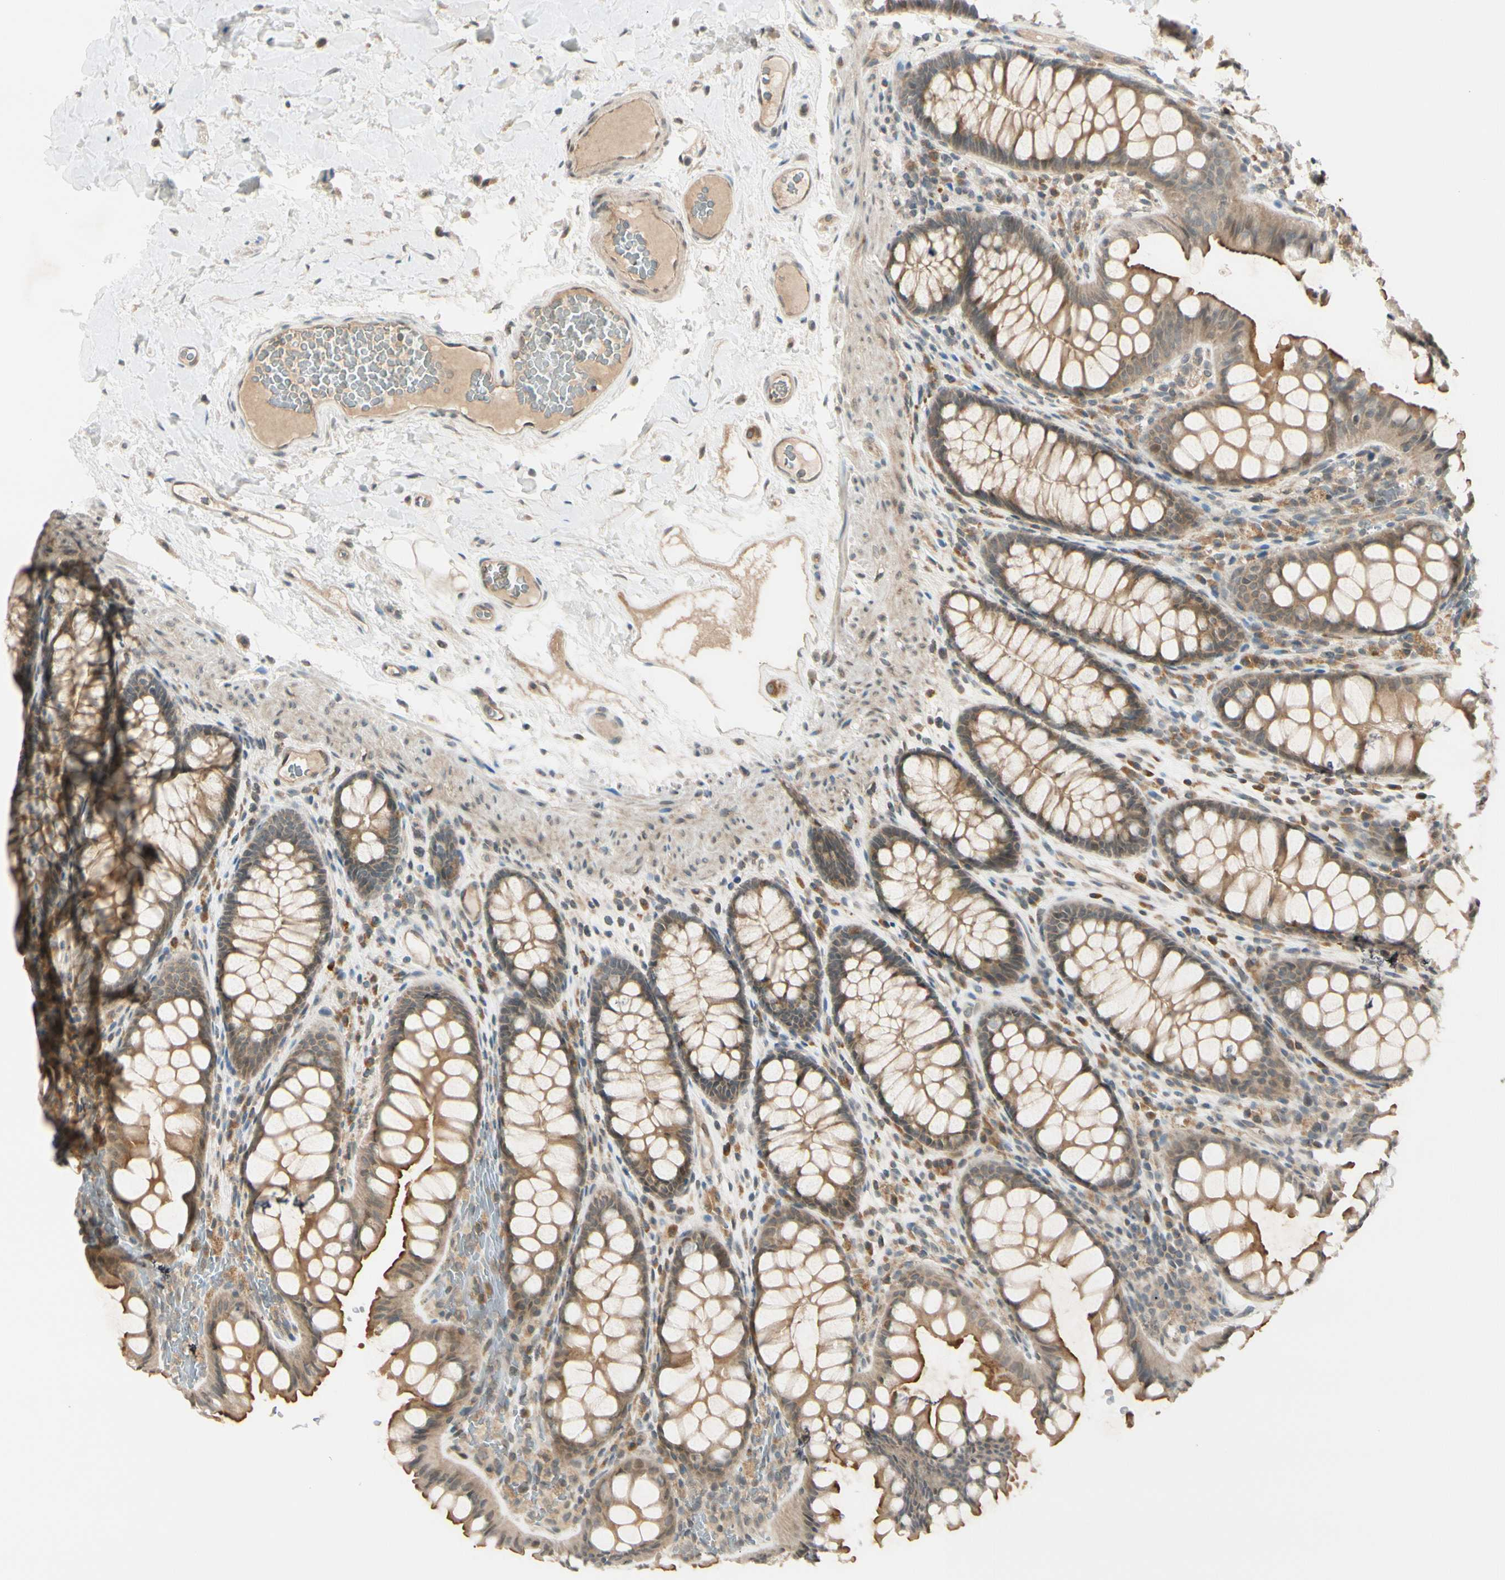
{"staining": {"intensity": "weak", "quantity": ">75%", "location": "cytoplasmic/membranous"}, "tissue": "colon", "cell_type": "Endothelial cells", "image_type": "normal", "snomed": [{"axis": "morphology", "description": "Normal tissue, NOS"}, {"axis": "topography", "description": "Colon"}], "caption": "An immunohistochemistry (IHC) photomicrograph of benign tissue is shown. Protein staining in brown labels weak cytoplasmic/membranous positivity in colon within endothelial cells. The protein is stained brown, and the nuclei are stained in blue (DAB (3,3'-diaminobenzidine) IHC with brightfield microscopy, high magnification).", "gene": "FGF10", "patient": {"sex": "female", "age": 55}}